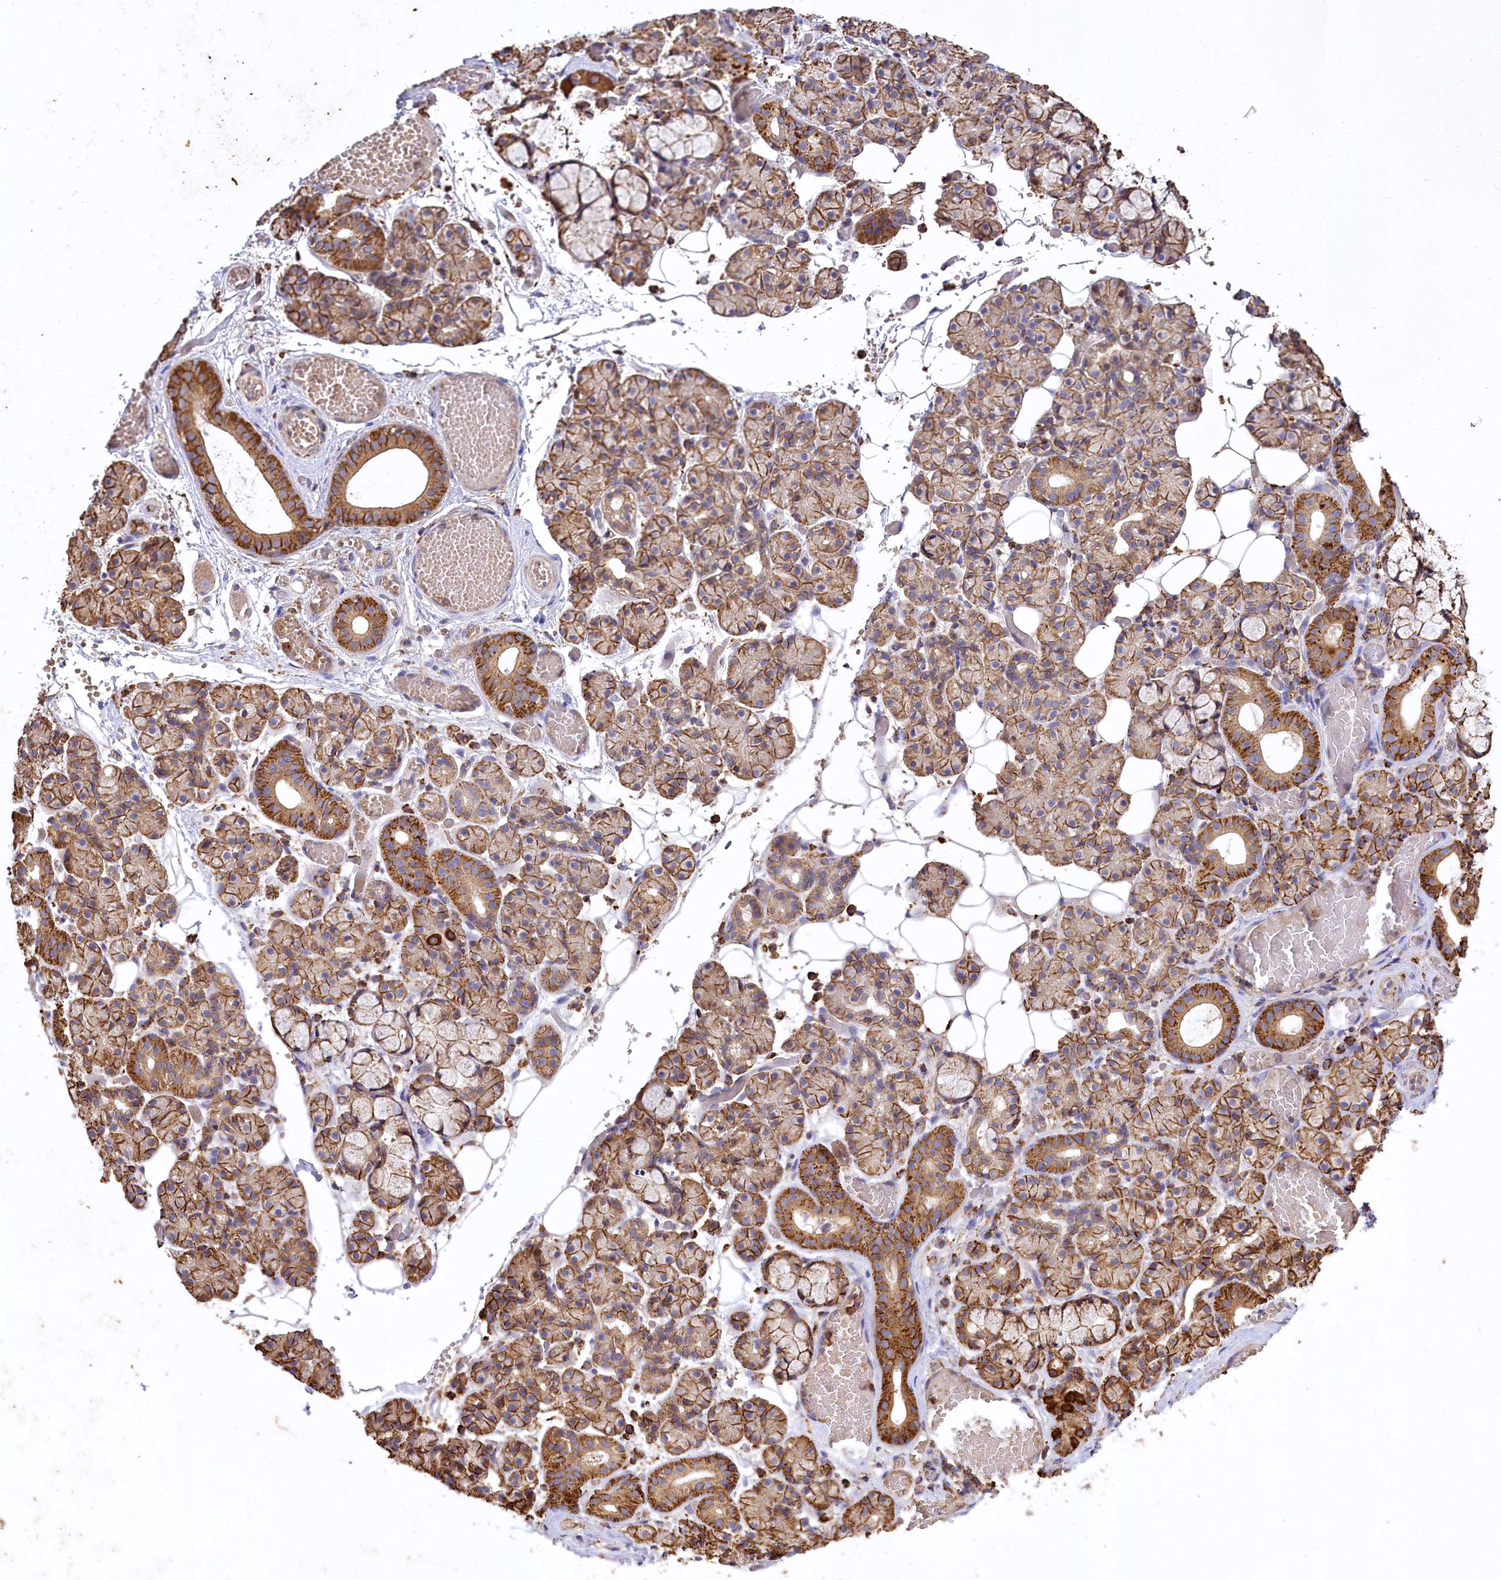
{"staining": {"intensity": "strong", "quantity": ">75%", "location": "cytoplasmic/membranous"}, "tissue": "salivary gland", "cell_type": "Glandular cells", "image_type": "normal", "snomed": [{"axis": "morphology", "description": "Normal tissue, NOS"}, {"axis": "topography", "description": "Salivary gland"}], "caption": "Immunohistochemistry (IHC) (DAB) staining of unremarkable salivary gland exhibits strong cytoplasmic/membranous protein positivity in about >75% of glandular cells. The staining was performed using DAB, with brown indicating positive protein expression. Nuclei are stained blue with hematoxylin.", "gene": "CARD19", "patient": {"sex": "male", "age": 63}}